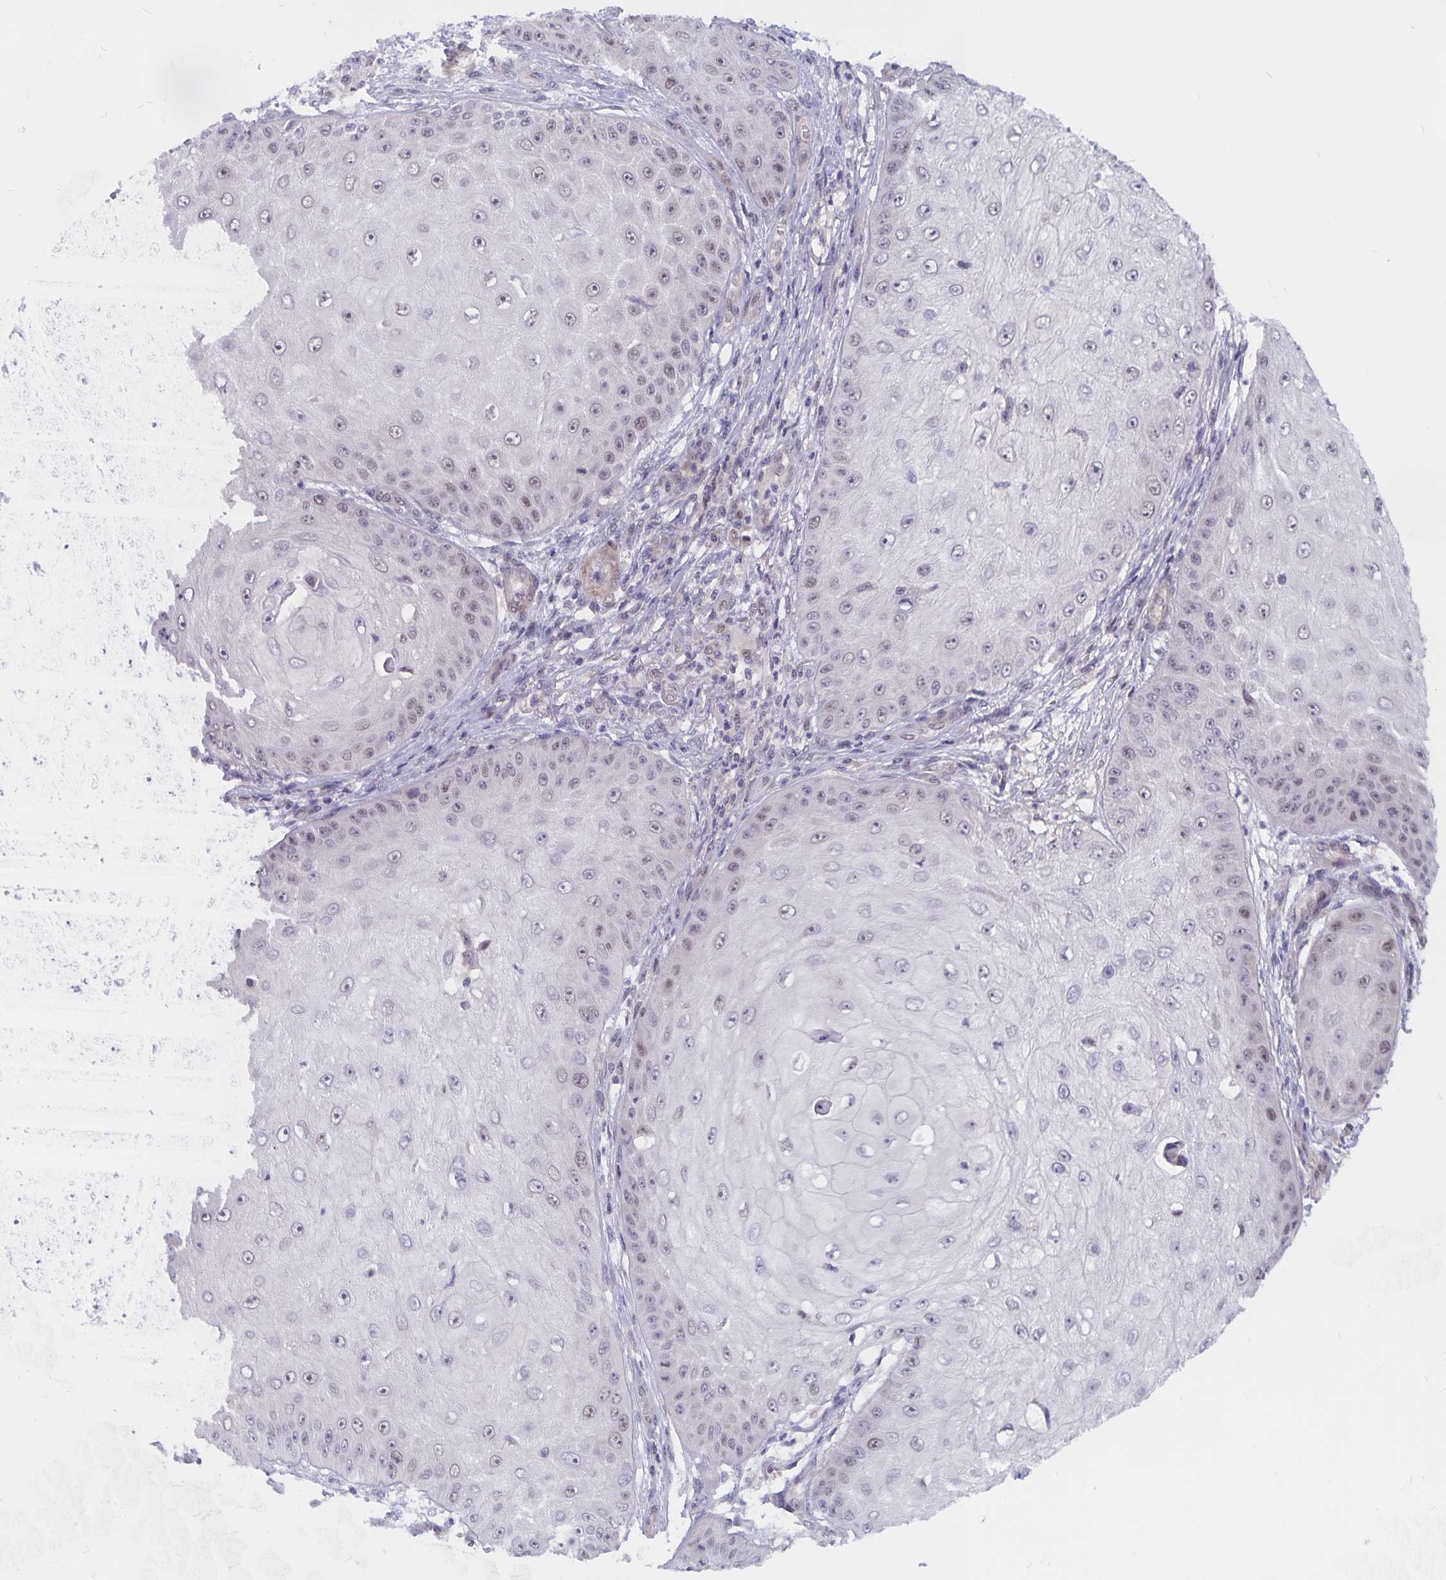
{"staining": {"intensity": "weak", "quantity": "<25%", "location": "nuclear"}, "tissue": "skin cancer", "cell_type": "Tumor cells", "image_type": "cancer", "snomed": [{"axis": "morphology", "description": "Squamous cell carcinoma, NOS"}, {"axis": "topography", "description": "Skin"}], "caption": "Histopathology image shows no significant protein expression in tumor cells of skin cancer (squamous cell carcinoma).", "gene": "BAG6", "patient": {"sex": "male", "age": 70}}